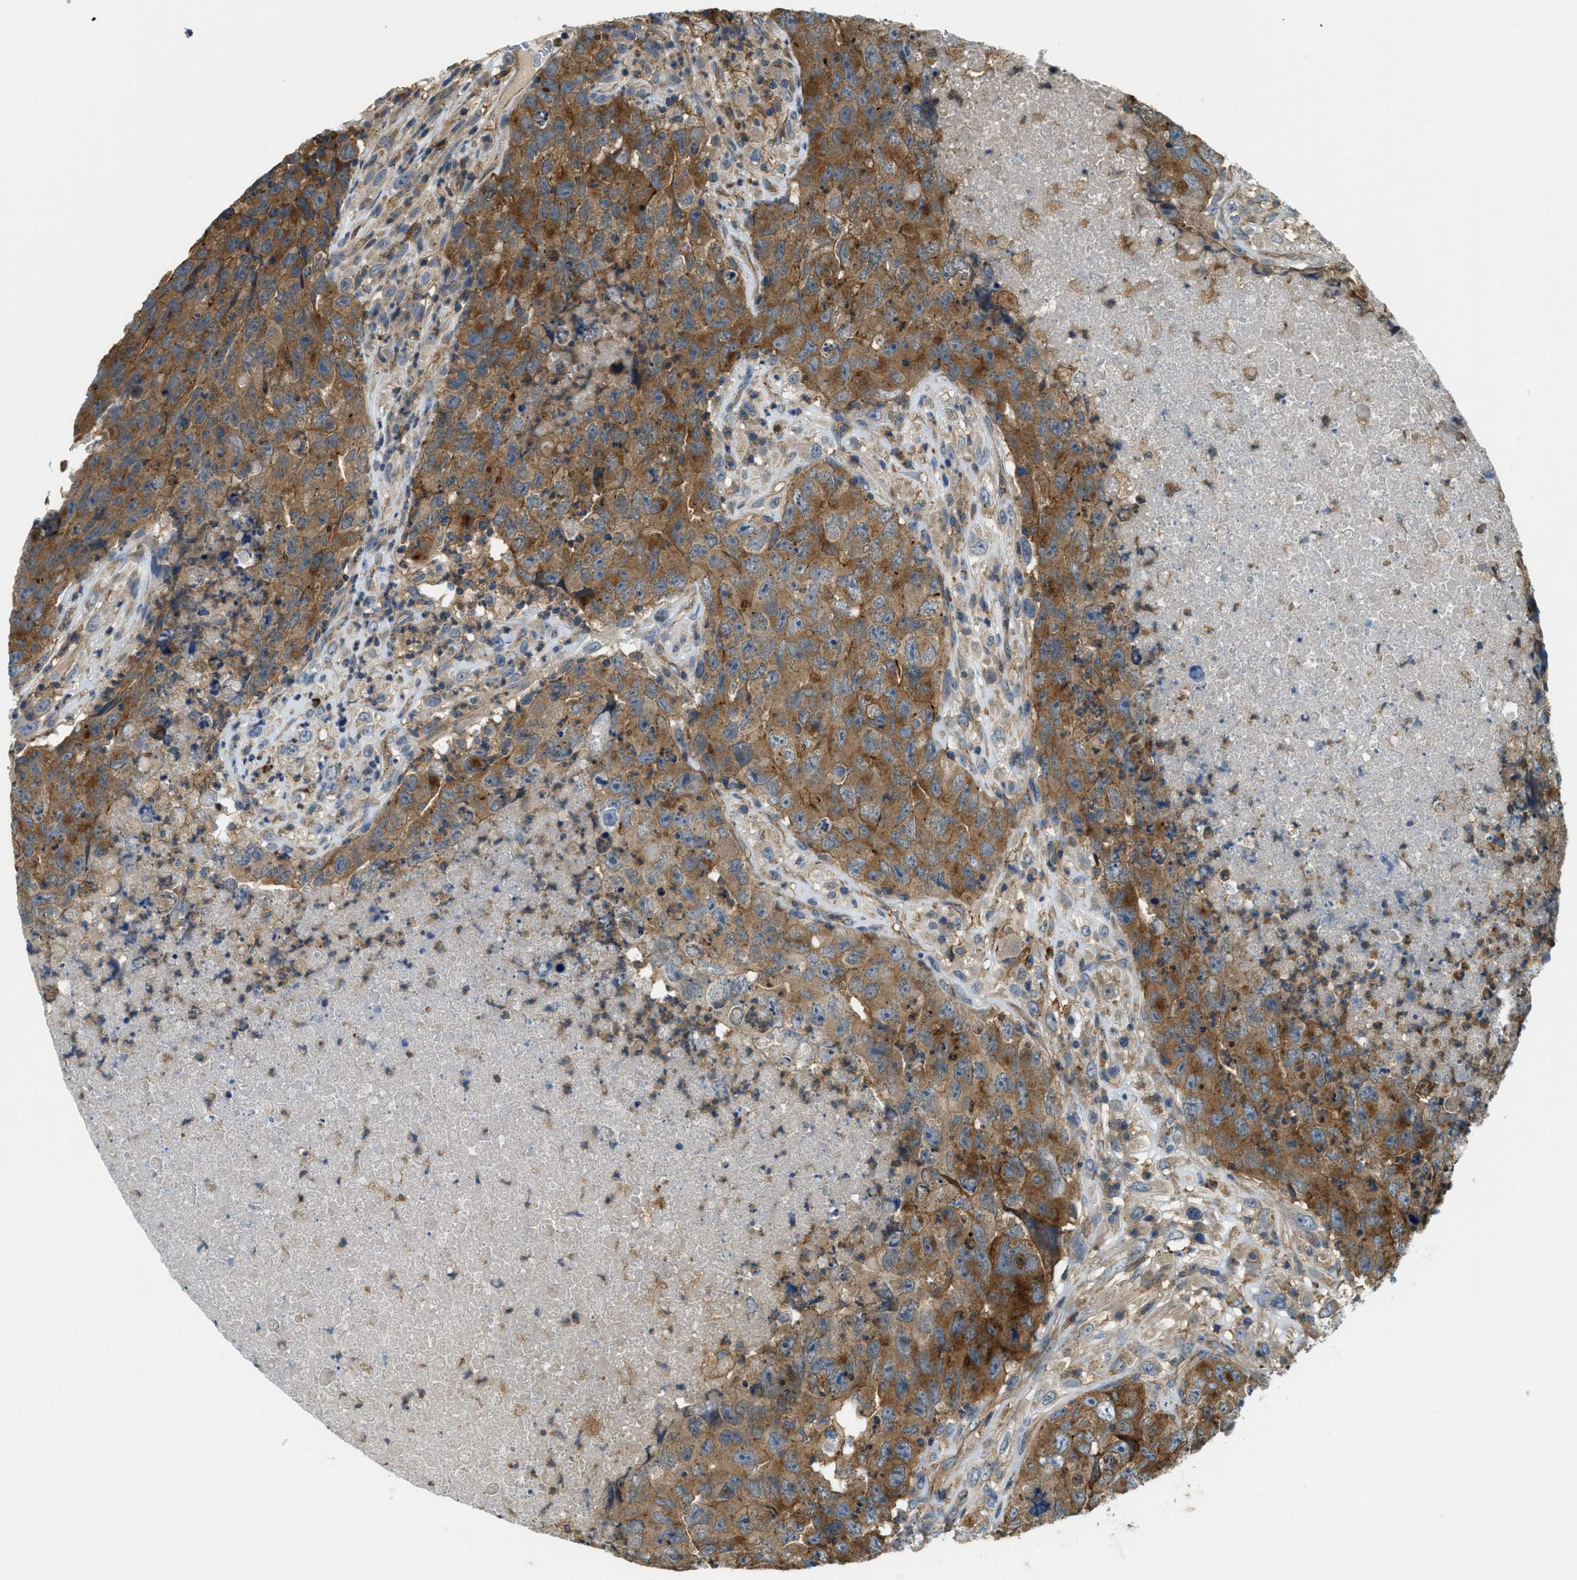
{"staining": {"intensity": "moderate", "quantity": ">75%", "location": "cytoplasmic/membranous"}, "tissue": "testis cancer", "cell_type": "Tumor cells", "image_type": "cancer", "snomed": [{"axis": "morphology", "description": "Carcinoma, Embryonal, NOS"}, {"axis": "topography", "description": "Testis"}], "caption": "This is a micrograph of immunohistochemistry staining of testis embryonal carcinoma, which shows moderate expression in the cytoplasmic/membranous of tumor cells.", "gene": "BAG4", "patient": {"sex": "male", "age": 32}}